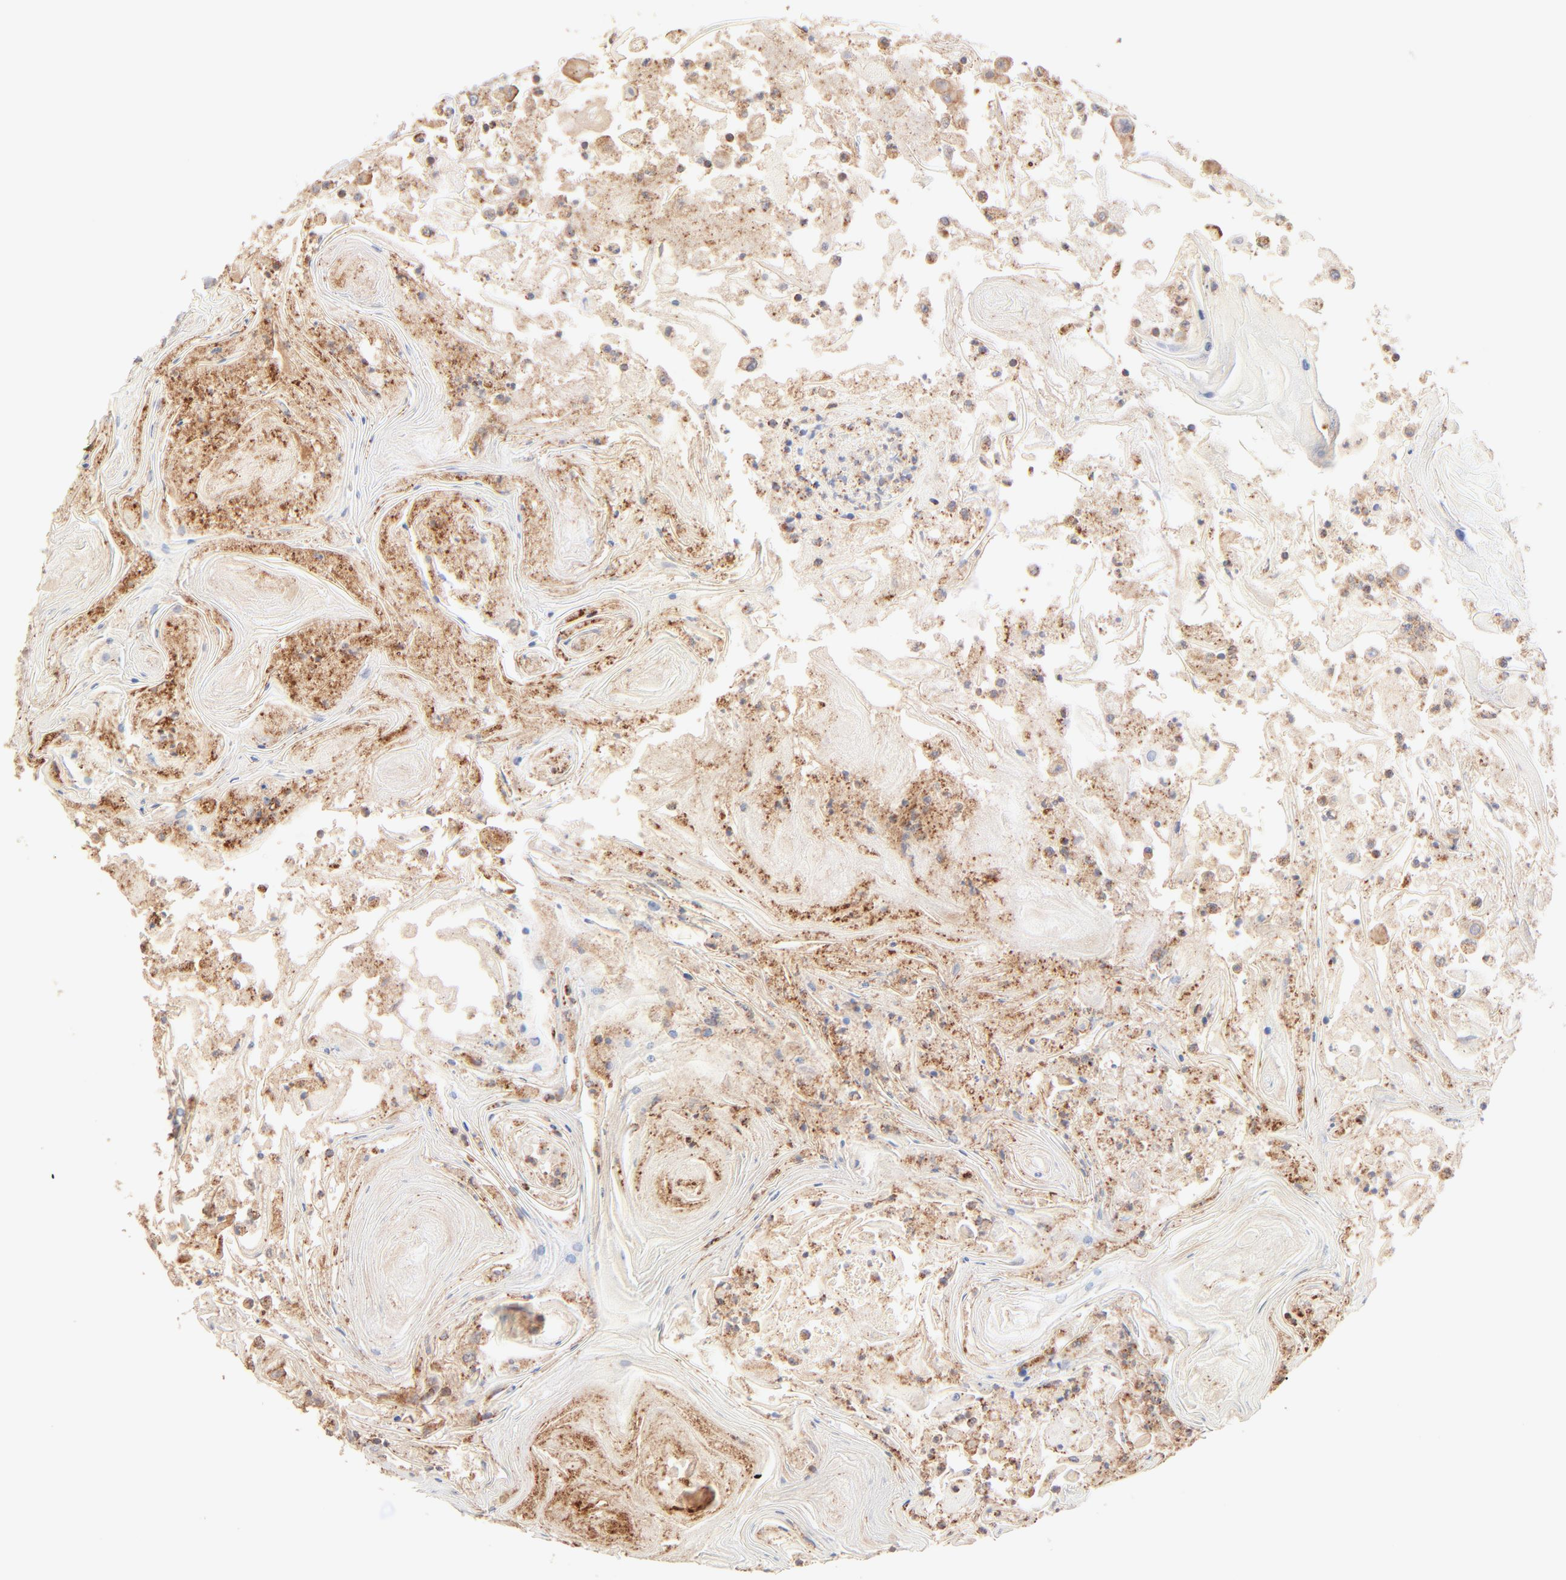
{"staining": {"intensity": "weak", "quantity": ">75%", "location": "cytoplasmic/membranous"}, "tissue": "head and neck cancer", "cell_type": "Tumor cells", "image_type": "cancer", "snomed": [{"axis": "morphology", "description": "Squamous cell carcinoma, NOS"}, {"axis": "topography", "description": "Oral tissue"}, {"axis": "topography", "description": "Head-Neck"}], "caption": "Immunohistochemical staining of human head and neck cancer demonstrates weak cytoplasmic/membranous protein positivity in approximately >75% of tumor cells.", "gene": "CSPG4", "patient": {"sex": "female", "age": 76}}